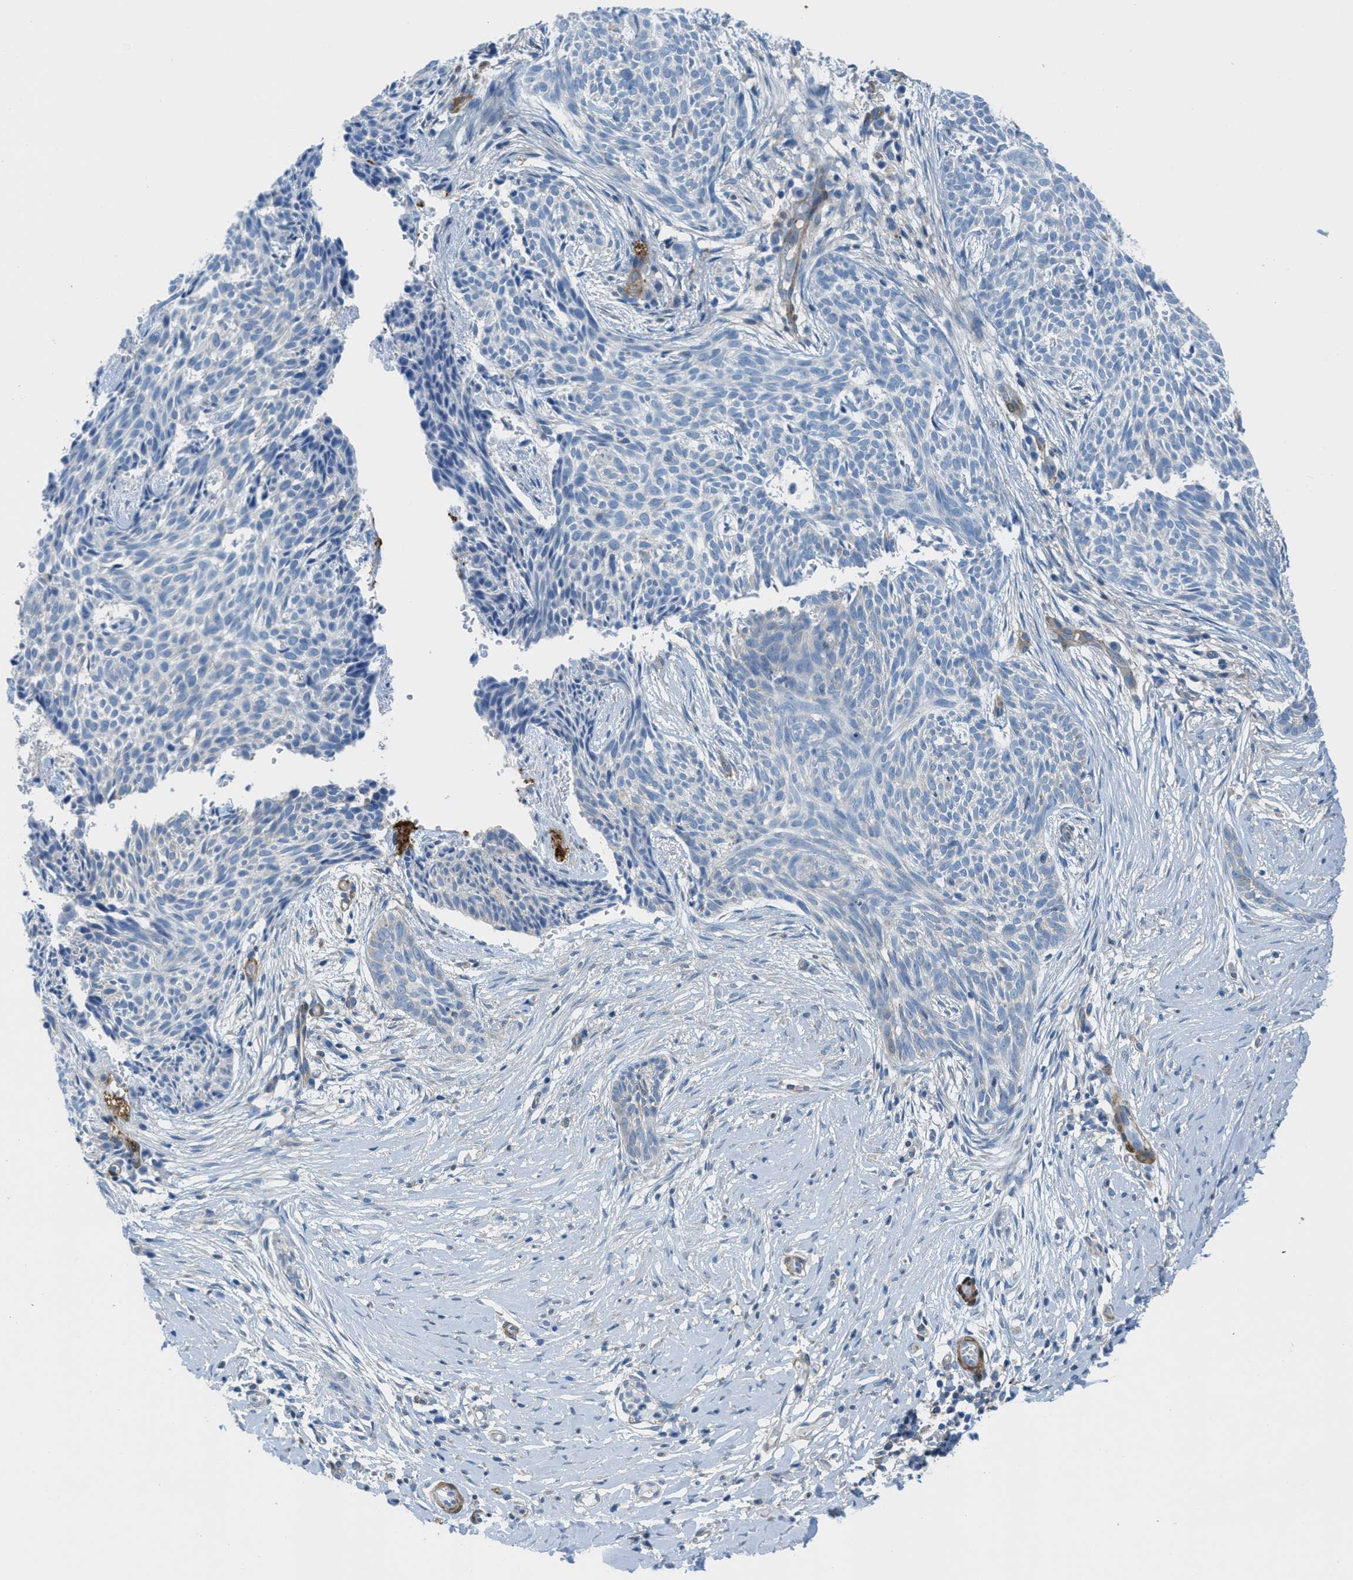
{"staining": {"intensity": "negative", "quantity": "none", "location": "none"}, "tissue": "skin cancer", "cell_type": "Tumor cells", "image_type": "cancer", "snomed": [{"axis": "morphology", "description": "Basal cell carcinoma"}, {"axis": "topography", "description": "Skin"}], "caption": "An image of human skin cancer (basal cell carcinoma) is negative for staining in tumor cells. (IHC, brightfield microscopy, high magnification).", "gene": "MAPRE2", "patient": {"sex": "female", "age": 59}}